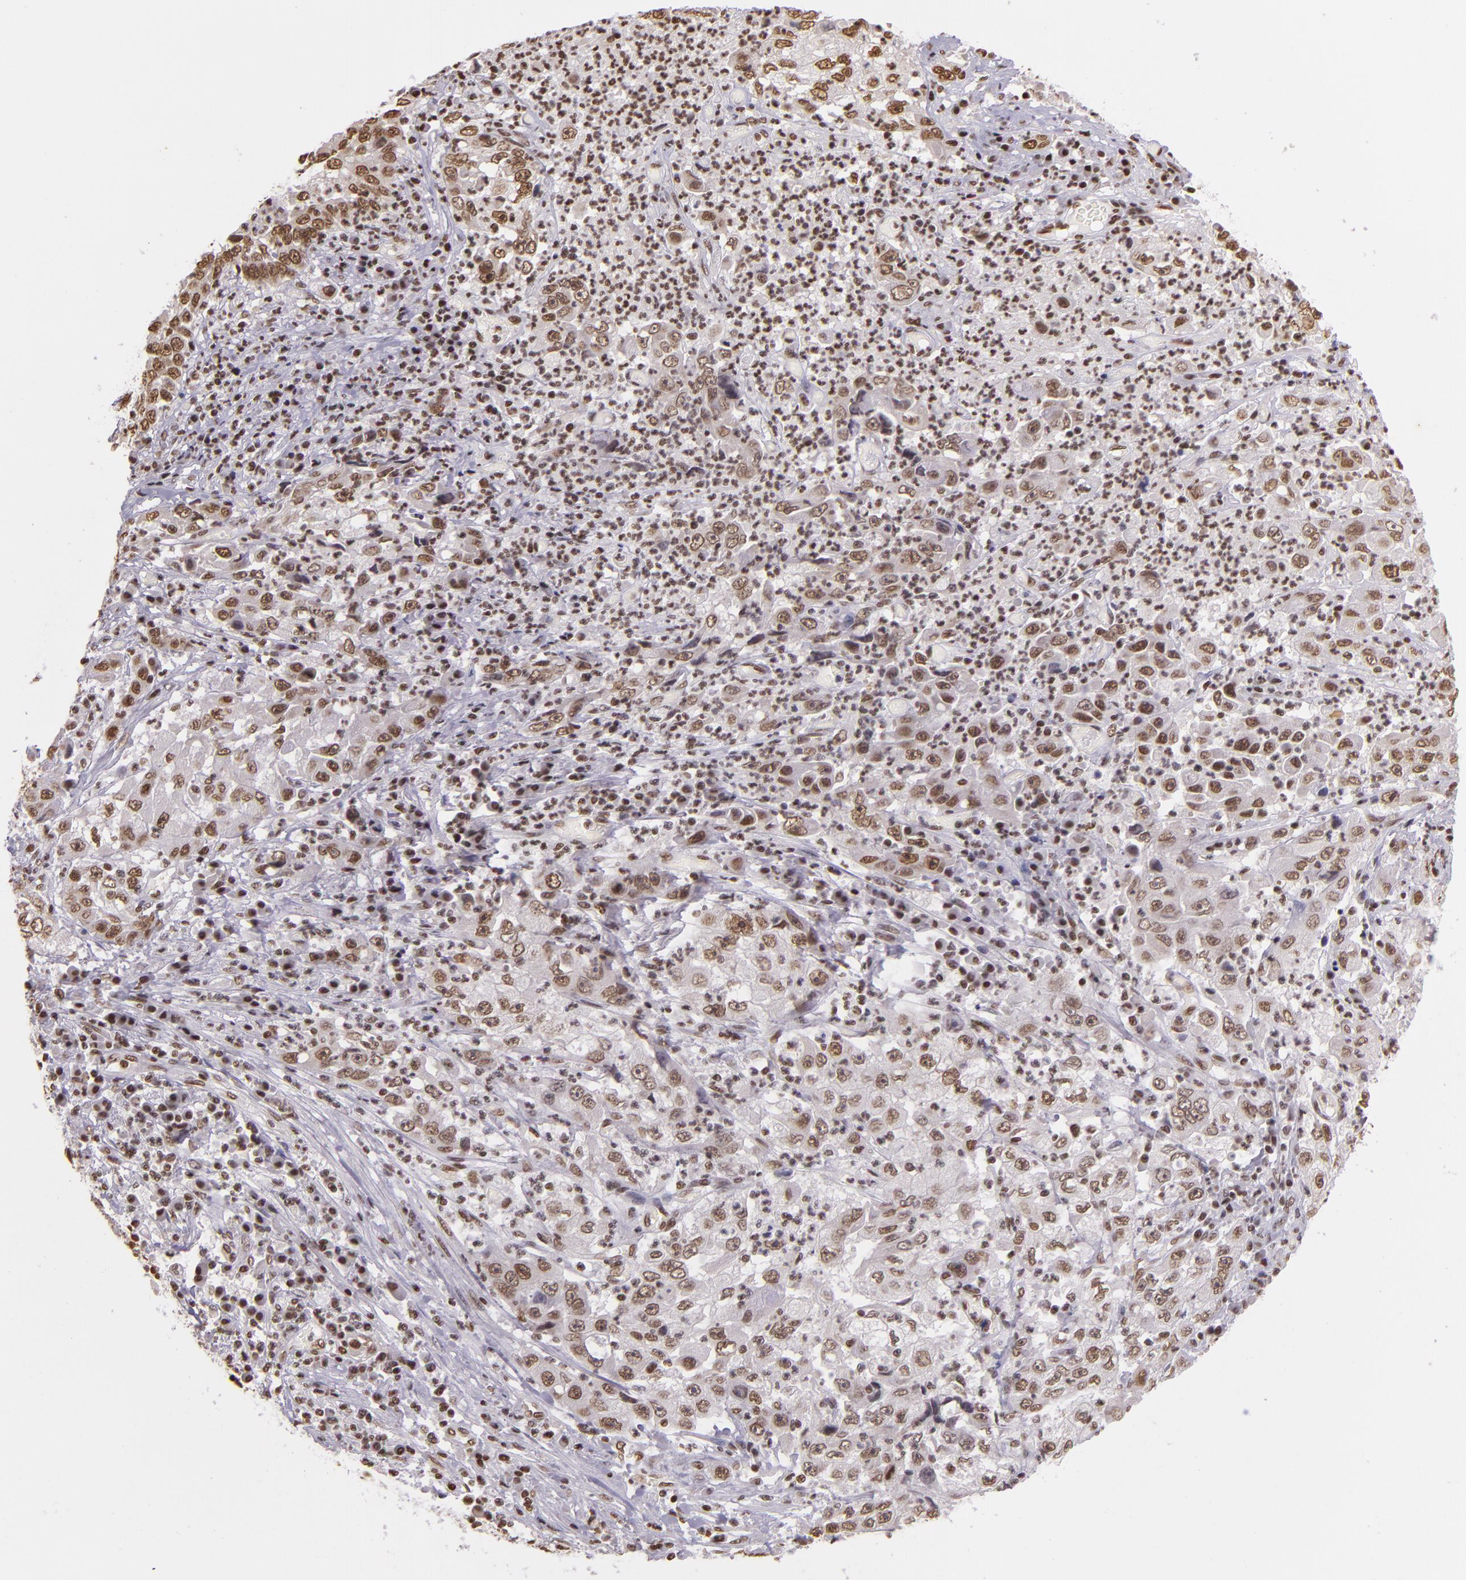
{"staining": {"intensity": "moderate", "quantity": ">75%", "location": "nuclear"}, "tissue": "cervical cancer", "cell_type": "Tumor cells", "image_type": "cancer", "snomed": [{"axis": "morphology", "description": "Squamous cell carcinoma, NOS"}, {"axis": "topography", "description": "Cervix"}], "caption": "IHC of human squamous cell carcinoma (cervical) demonstrates medium levels of moderate nuclear positivity in about >75% of tumor cells.", "gene": "USF1", "patient": {"sex": "female", "age": 36}}